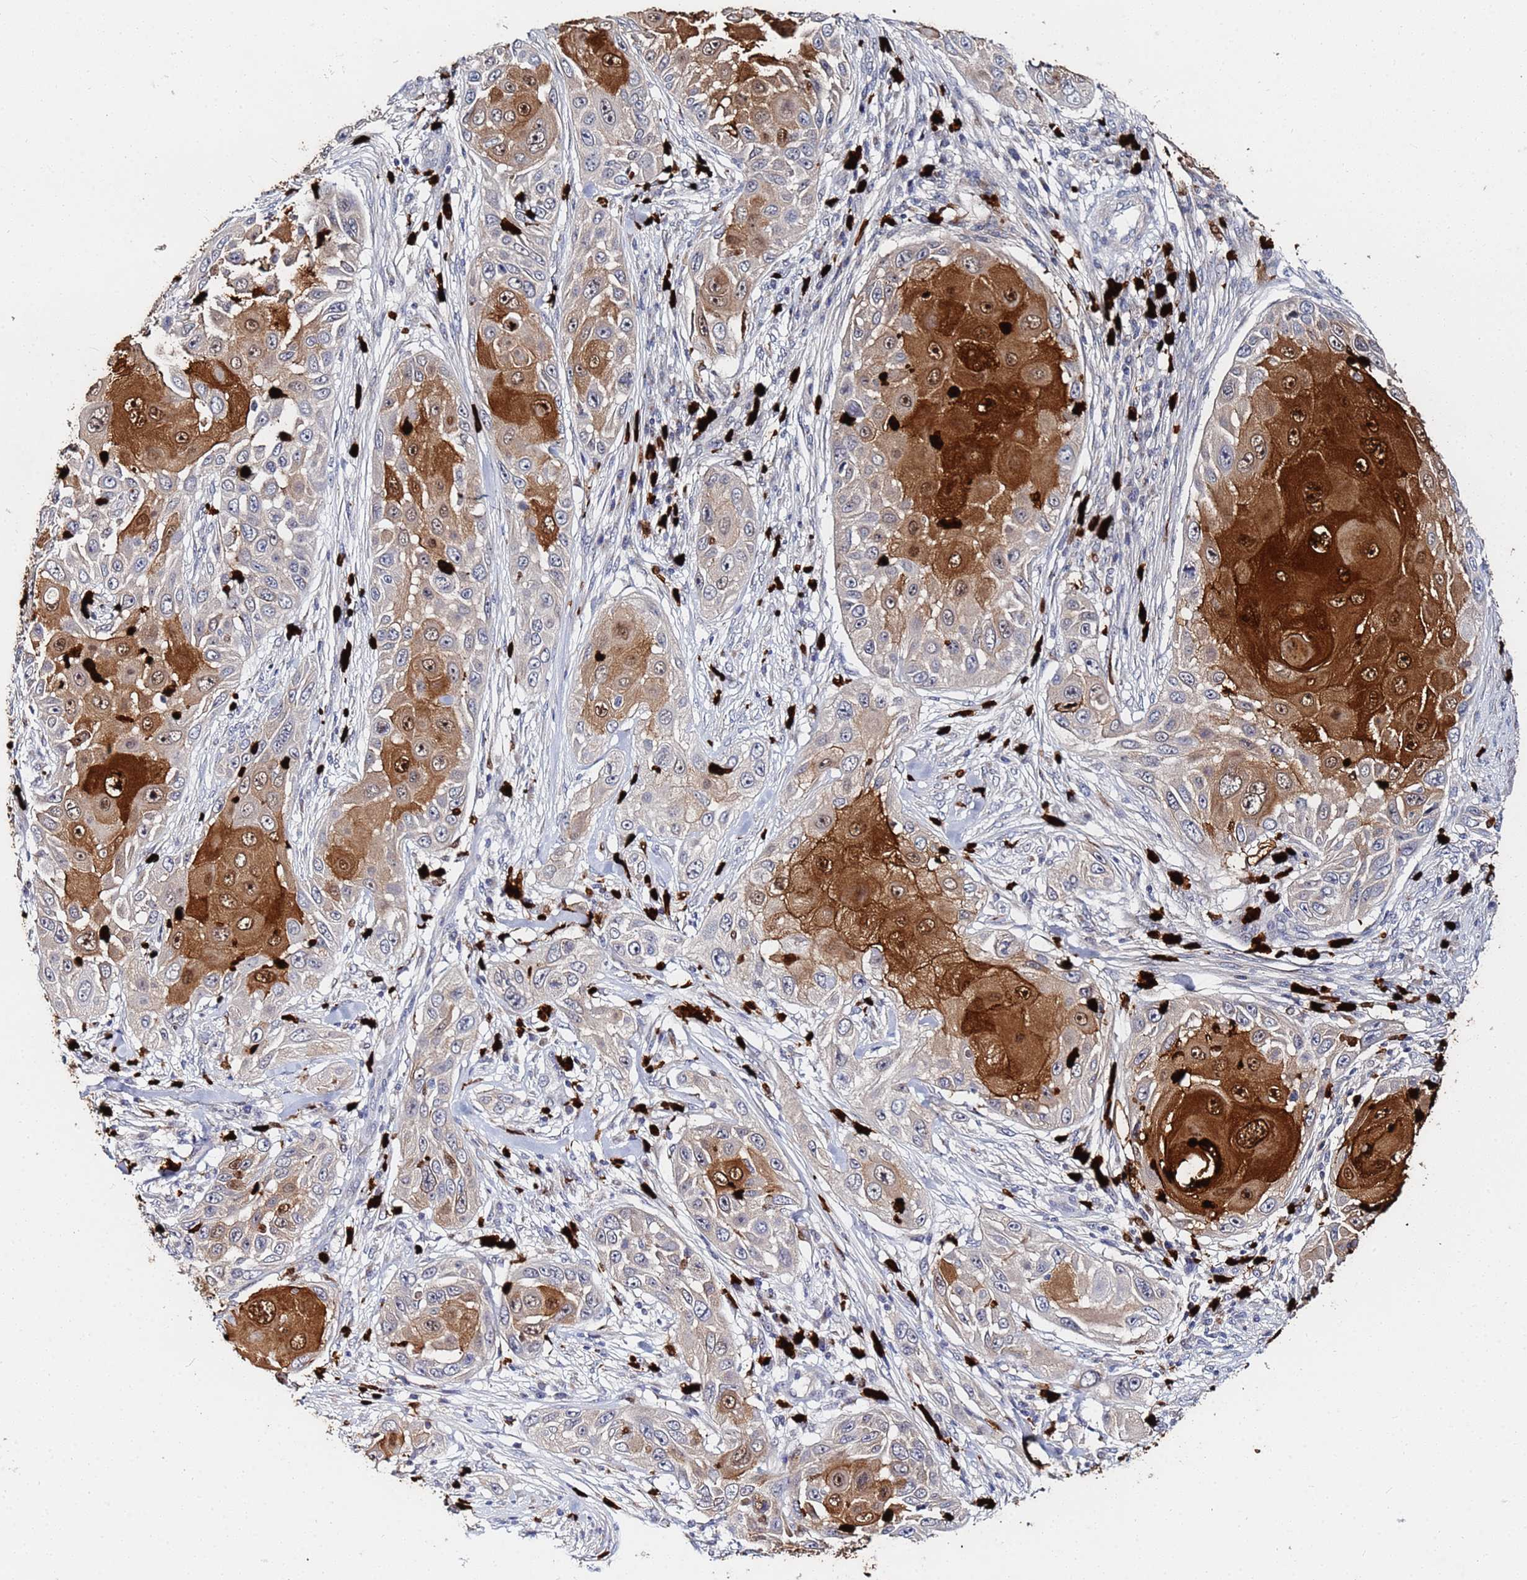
{"staining": {"intensity": "strong", "quantity": "25%-75%", "location": "cytoplasmic/membranous,nuclear"}, "tissue": "skin cancer", "cell_type": "Tumor cells", "image_type": "cancer", "snomed": [{"axis": "morphology", "description": "Squamous cell carcinoma, NOS"}, {"axis": "topography", "description": "Skin"}], "caption": "The image shows immunohistochemical staining of squamous cell carcinoma (skin). There is strong cytoplasmic/membranous and nuclear staining is appreciated in approximately 25%-75% of tumor cells.", "gene": "MTCL1", "patient": {"sex": "female", "age": 44}}